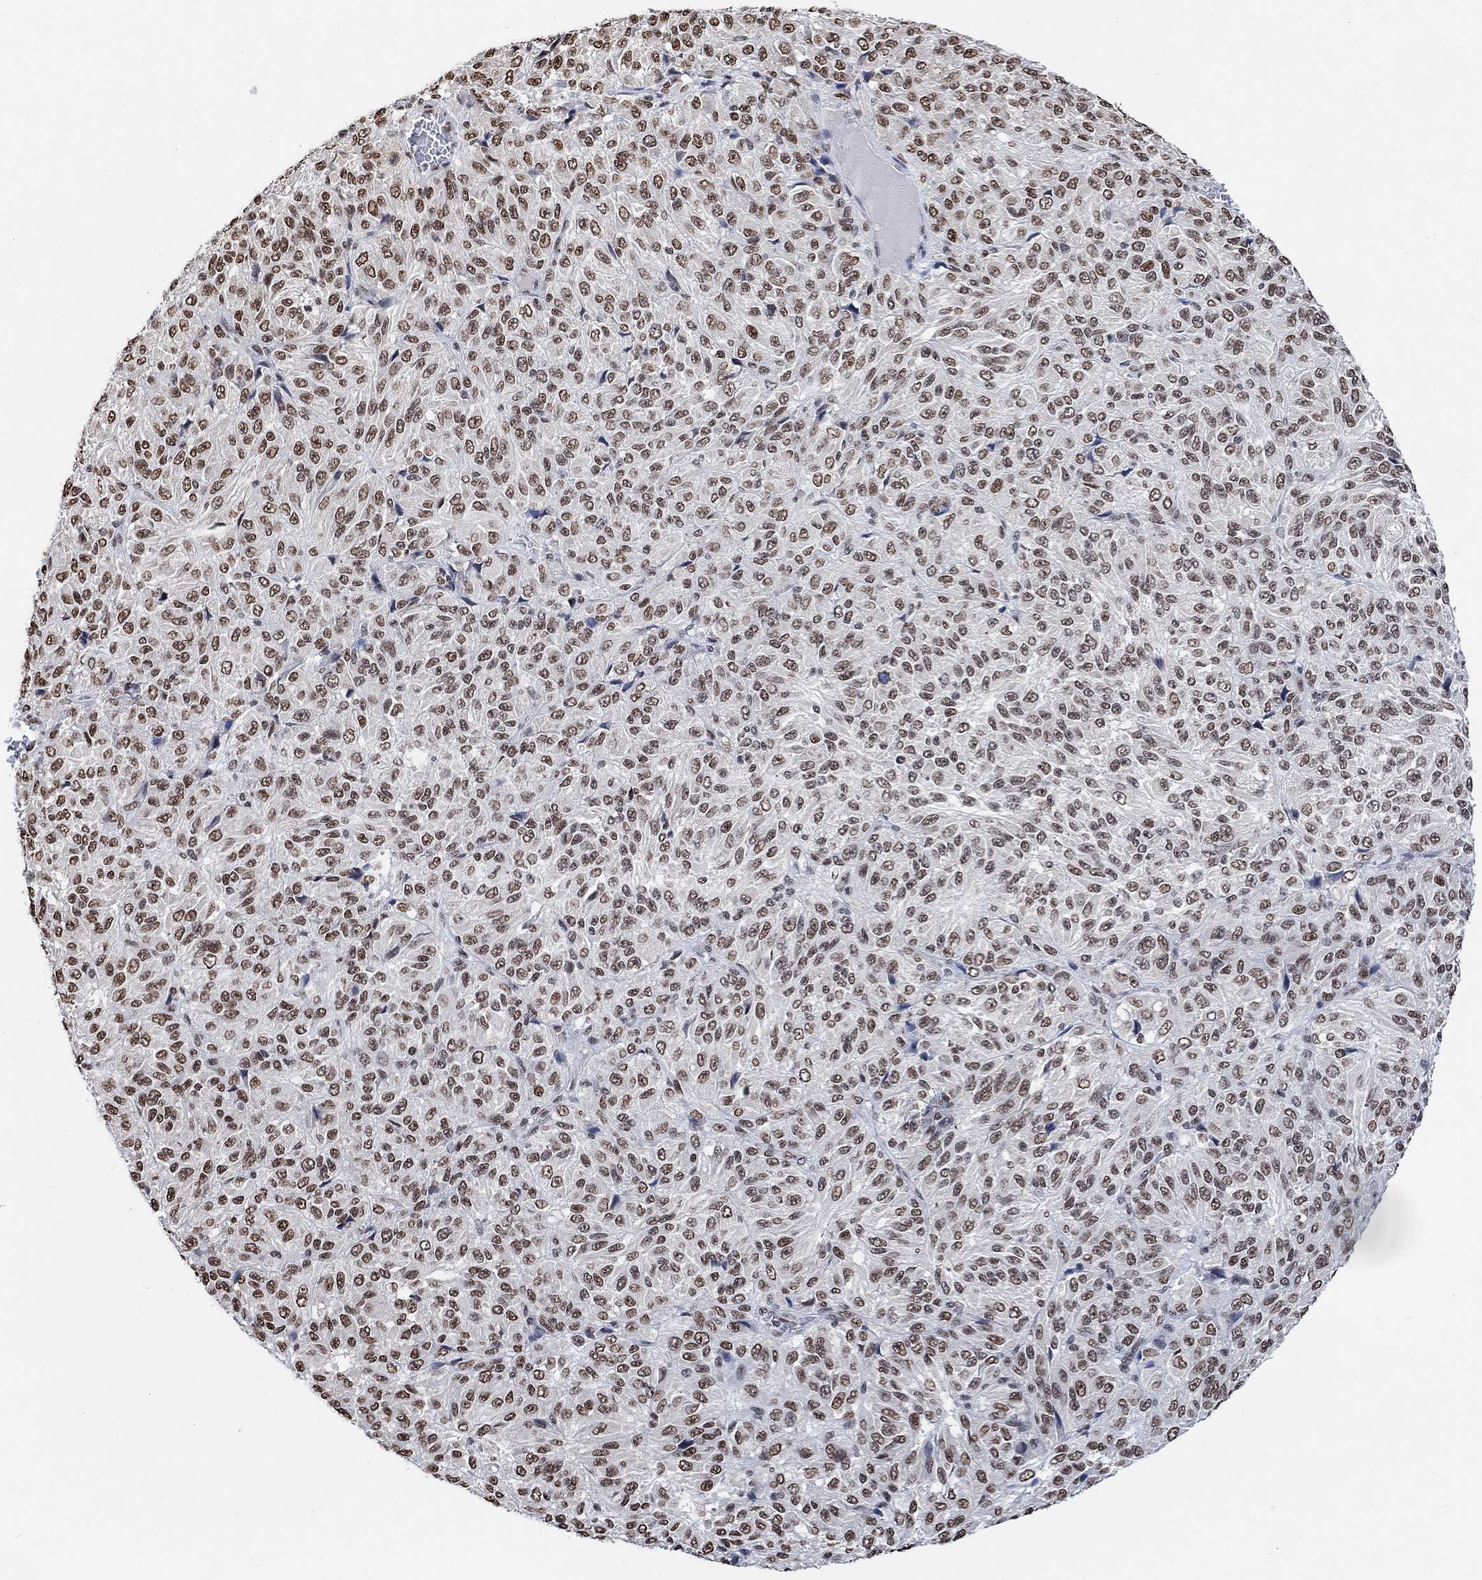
{"staining": {"intensity": "moderate", "quantity": ">75%", "location": "nuclear"}, "tissue": "melanoma", "cell_type": "Tumor cells", "image_type": "cancer", "snomed": [{"axis": "morphology", "description": "Malignant melanoma, Metastatic site"}, {"axis": "topography", "description": "Brain"}], "caption": "Protein staining by immunohistochemistry (IHC) displays moderate nuclear positivity in approximately >75% of tumor cells in malignant melanoma (metastatic site).", "gene": "USP39", "patient": {"sex": "female", "age": 56}}